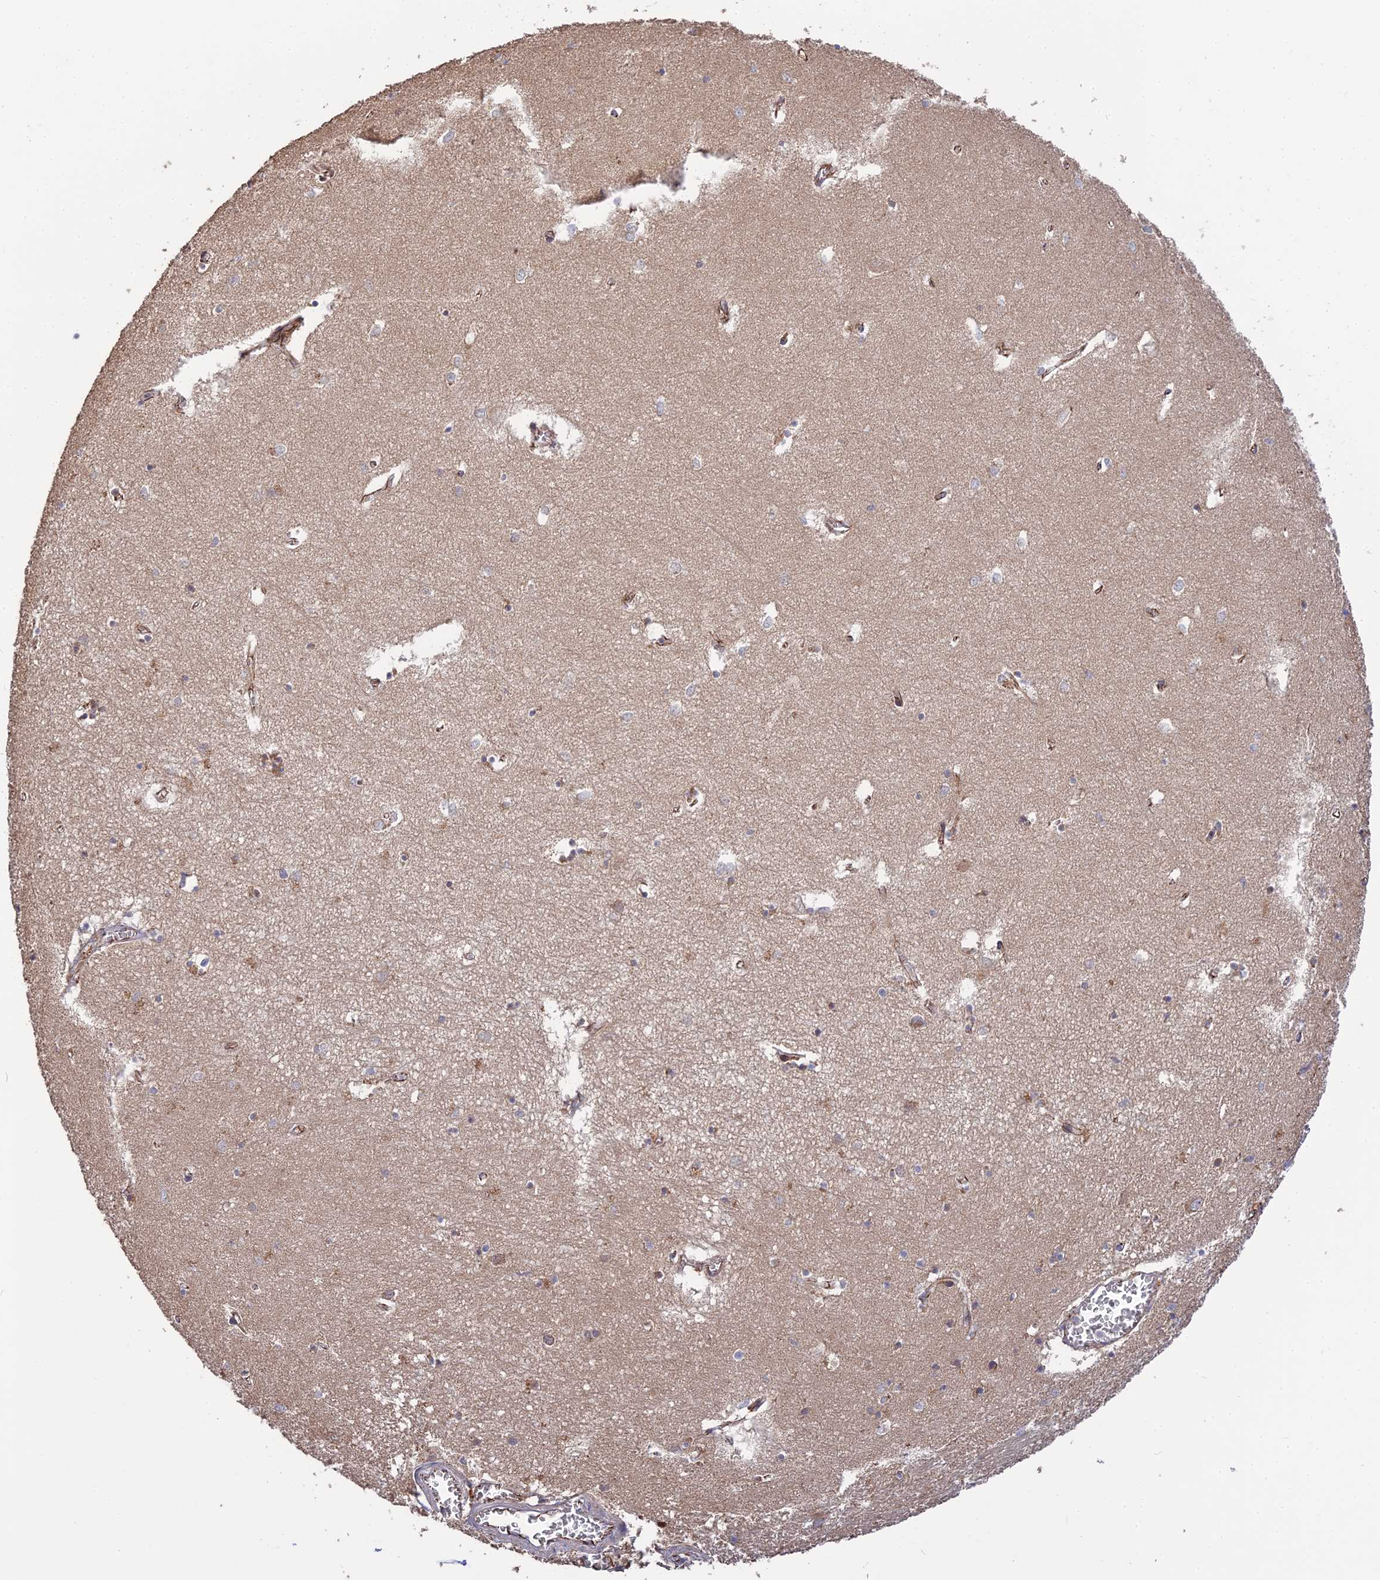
{"staining": {"intensity": "weak", "quantity": "<25%", "location": "cytoplasmic/membranous"}, "tissue": "hippocampus", "cell_type": "Glial cells", "image_type": "normal", "snomed": [{"axis": "morphology", "description": "Normal tissue, NOS"}, {"axis": "topography", "description": "Hippocampus"}], "caption": "This micrograph is of unremarkable hippocampus stained with immunohistochemistry to label a protein in brown with the nuclei are counter-stained blue. There is no positivity in glial cells.", "gene": "ARHGAP40", "patient": {"sex": "female", "age": 64}}